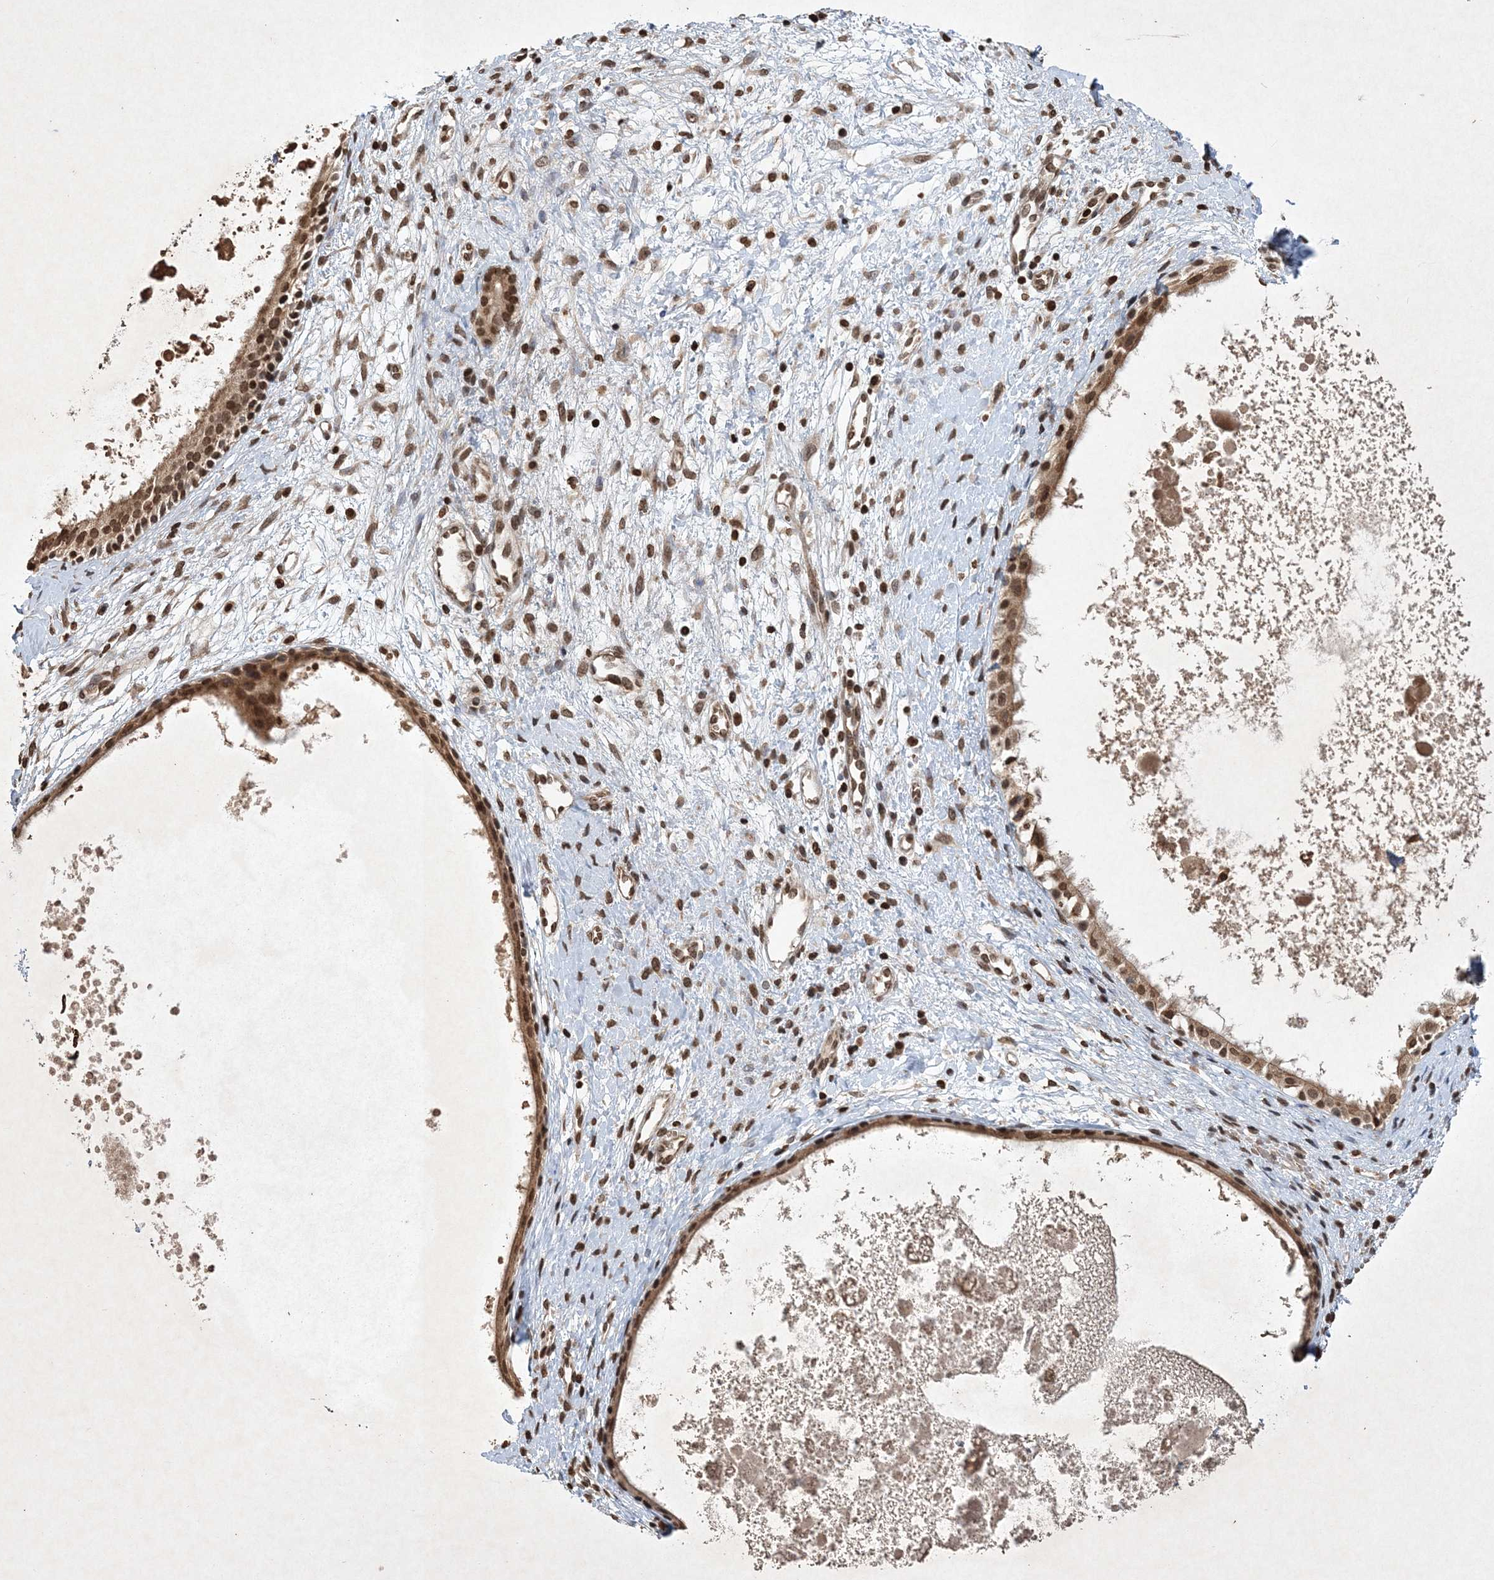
{"staining": {"intensity": "moderate", "quantity": ">75%", "location": "cytoplasmic/membranous,nuclear"}, "tissue": "nasopharynx", "cell_type": "Respiratory epithelial cells", "image_type": "normal", "snomed": [{"axis": "morphology", "description": "Normal tissue, NOS"}, {"axis": "topography", "description": "Nasopharynx"}], "caption": "There is medium levels of moderate cytoplasmic/membranous,nuclear positivity in respiratory epithelial cells of normal nasopharynx, as demonstrated by immunohistochemical staining (brown color).", "gene": "NEDD9", "patient": {"sex": "male", "age": 22}}